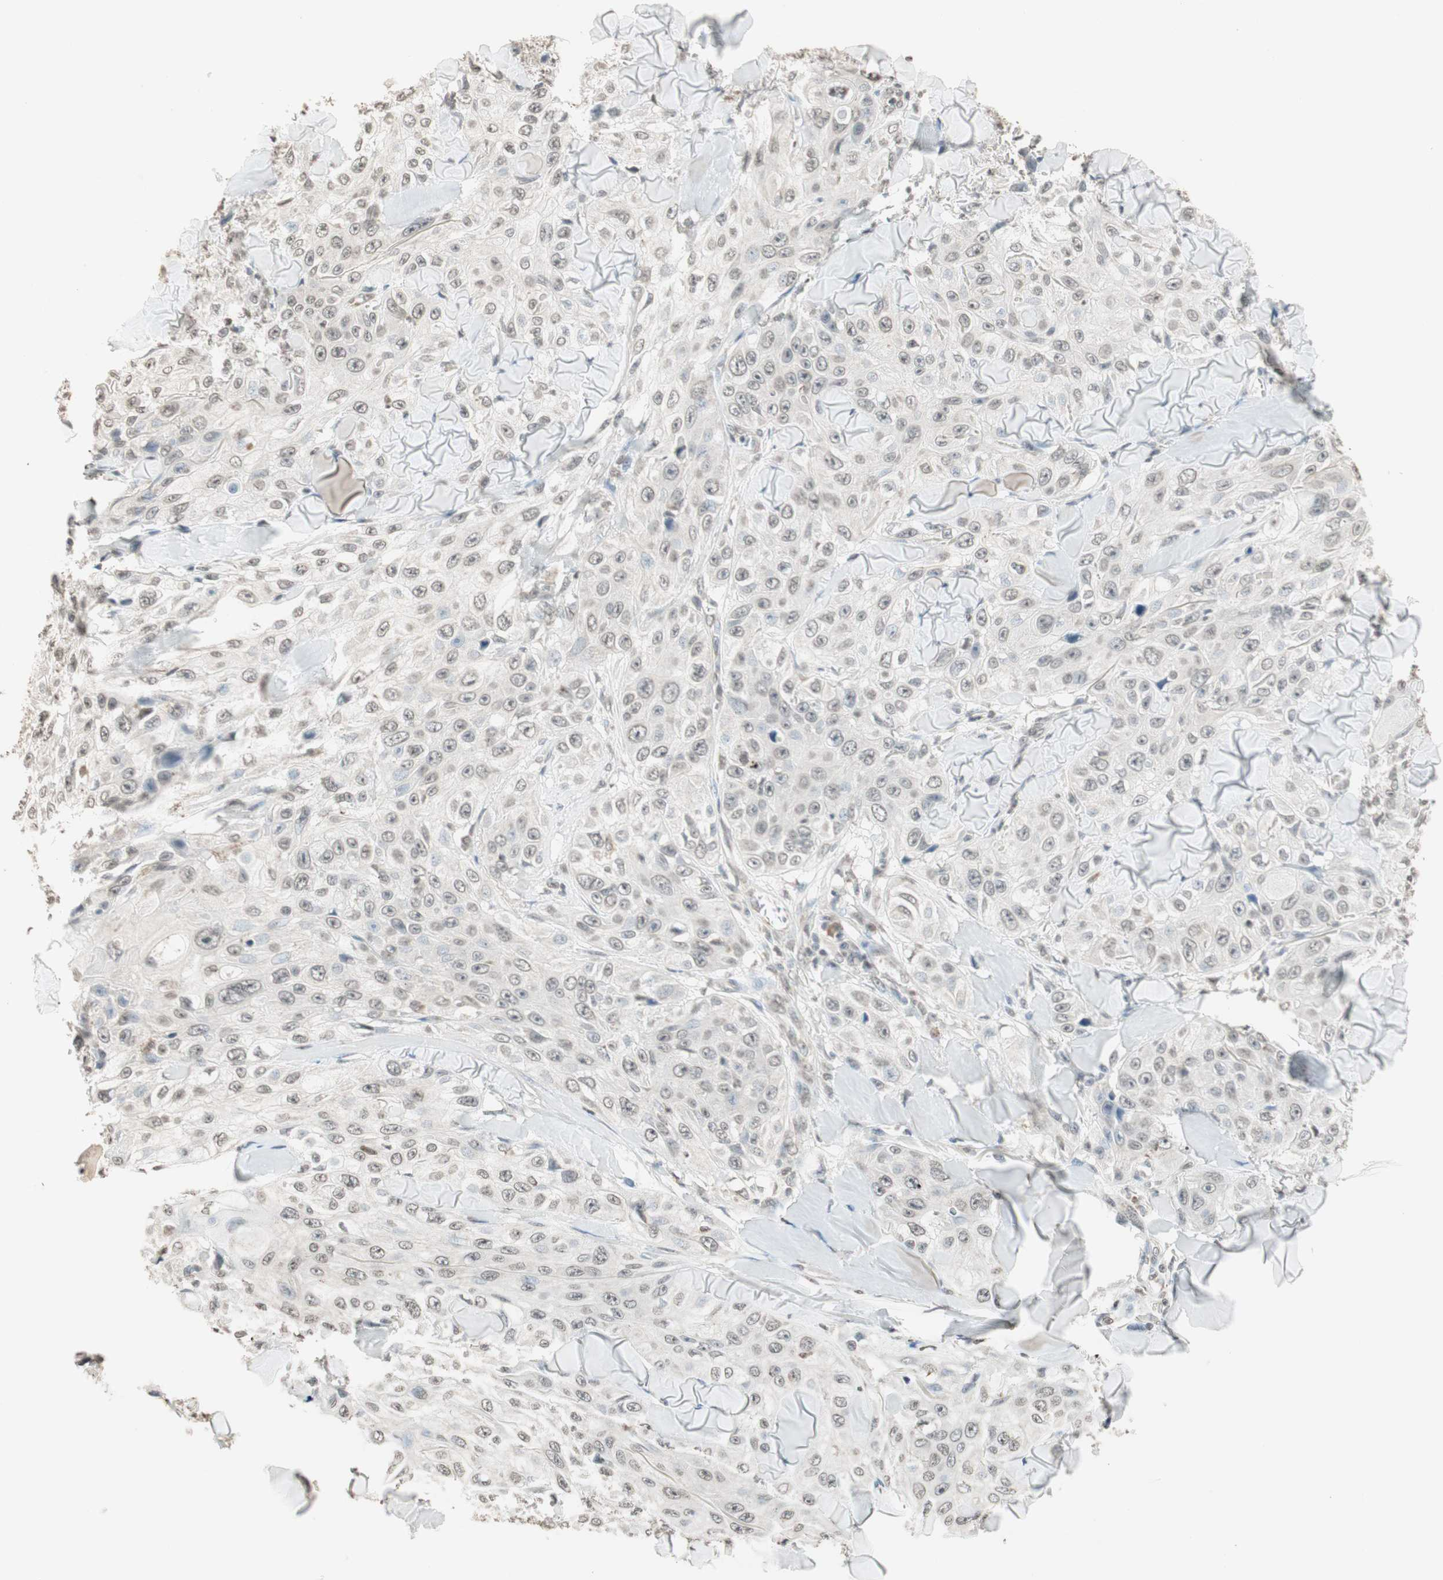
{"staining": {"intensity": "weak", "quantity": "25%-75%", "location": "nuclear"}, "tissue": "skin cancer", "cell_type": "Tumor cells", "image_type": "cancer", "snomed": [{"axis": "morphology", "description": "Squamous cell carcinoma, NOS"}, {"axis": "topography", "description": "Skin"}], "caption": "Tumor cells demonstrate low levels of weak nuclear staining in approximately 25%-75% of cells in skin cancer.", "gene": "PRELID1", "patient": {"sex": "male", "age": 86}}